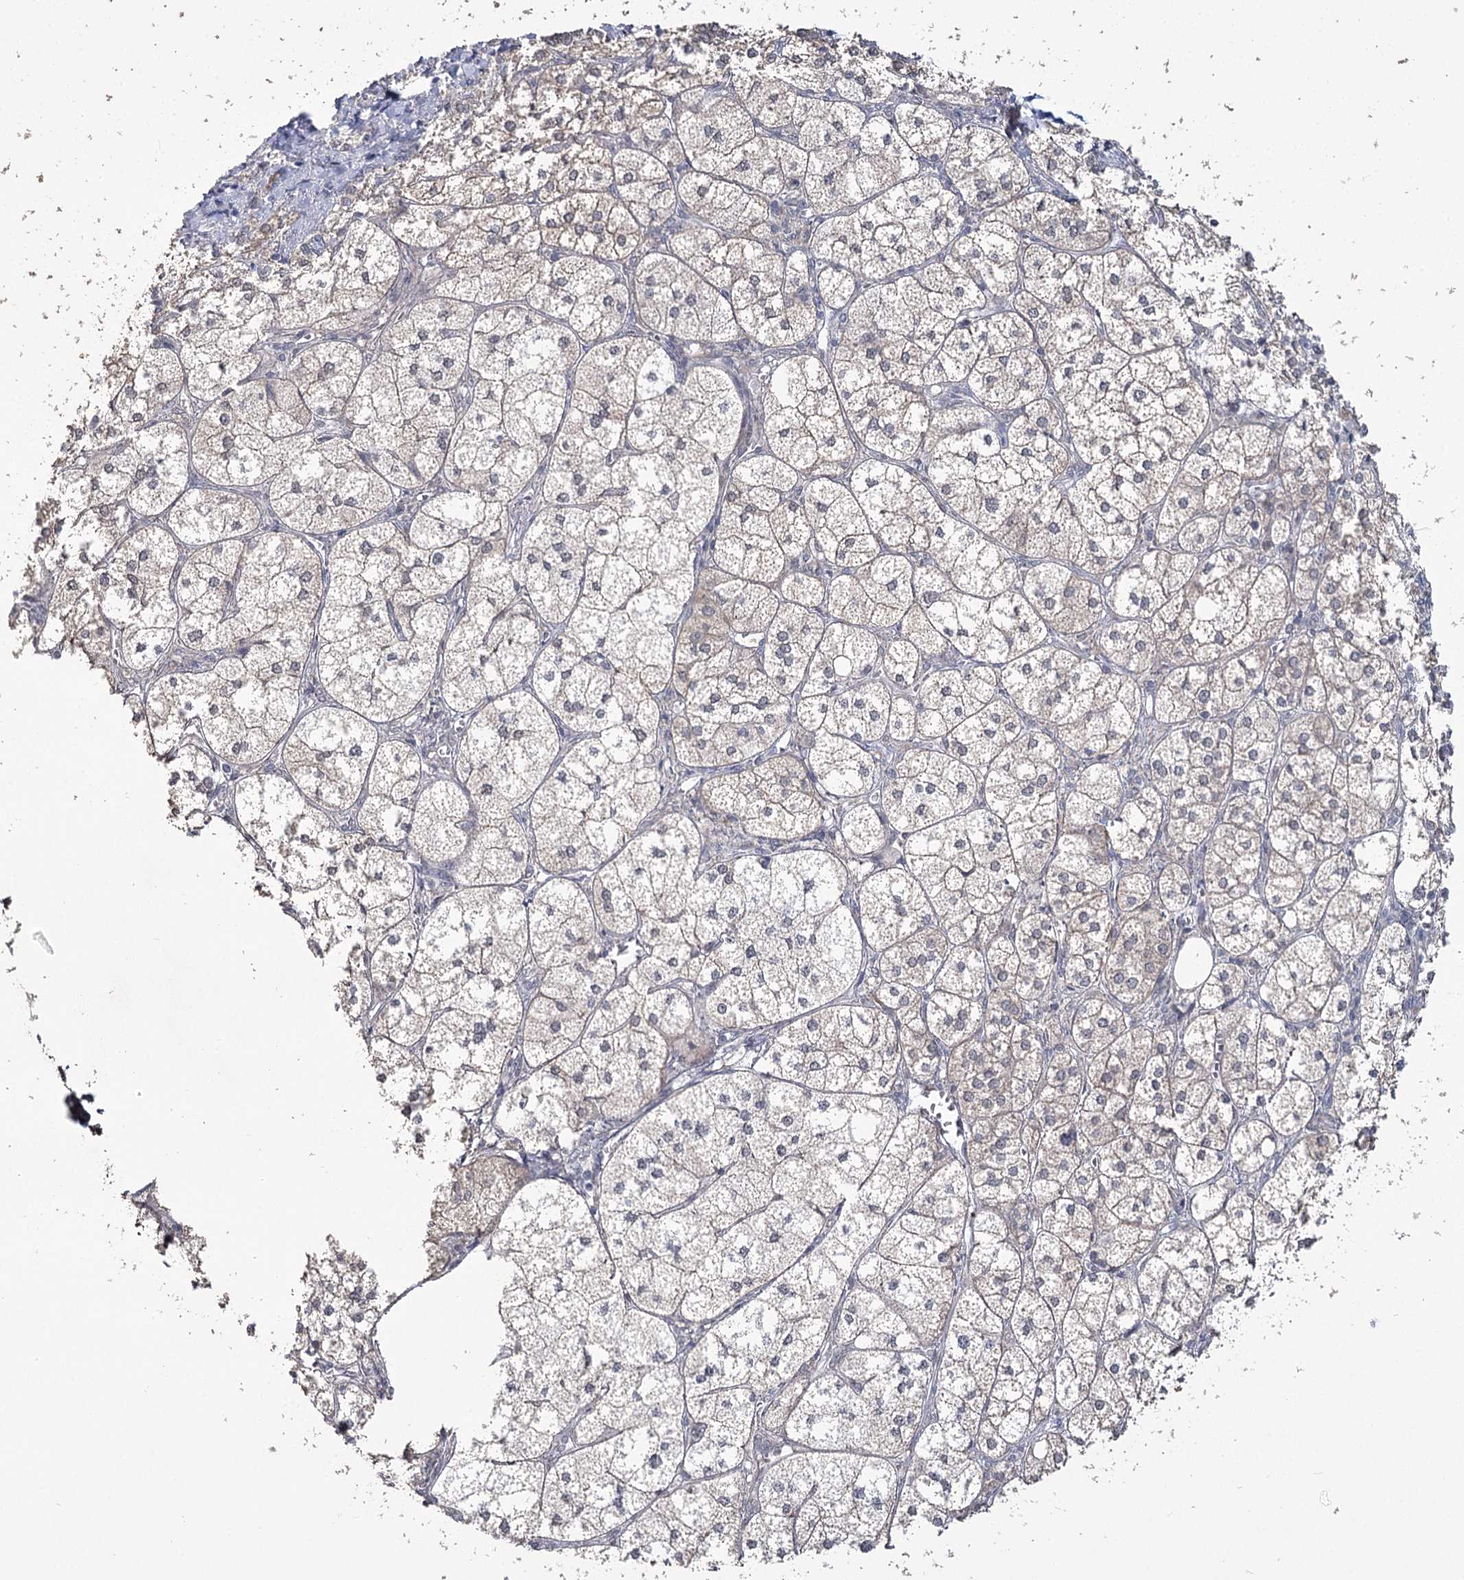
{"staining": {"intensity": "moderate", "quantity": "25%-75%", "location": "cytoplasmic/membranous"}, "tissue": "adrenal gland", "cell_type": "Glandular cells", "image_type": "normal", "snomed": [{"axis": "morphology", "description": "Normal tissue, NOS"}, {"axis": "topography", "description": "Adrenal gland"}], "caption": "Immunohistochemistry (DAB) staining of benign adrenal gland reveals moderate cytoplasmic/membranous protein positivity in about 25%-75% of glandular cells.", "gene": "PHYHIPL", "patient": {"sex": "female", "age": 61}}